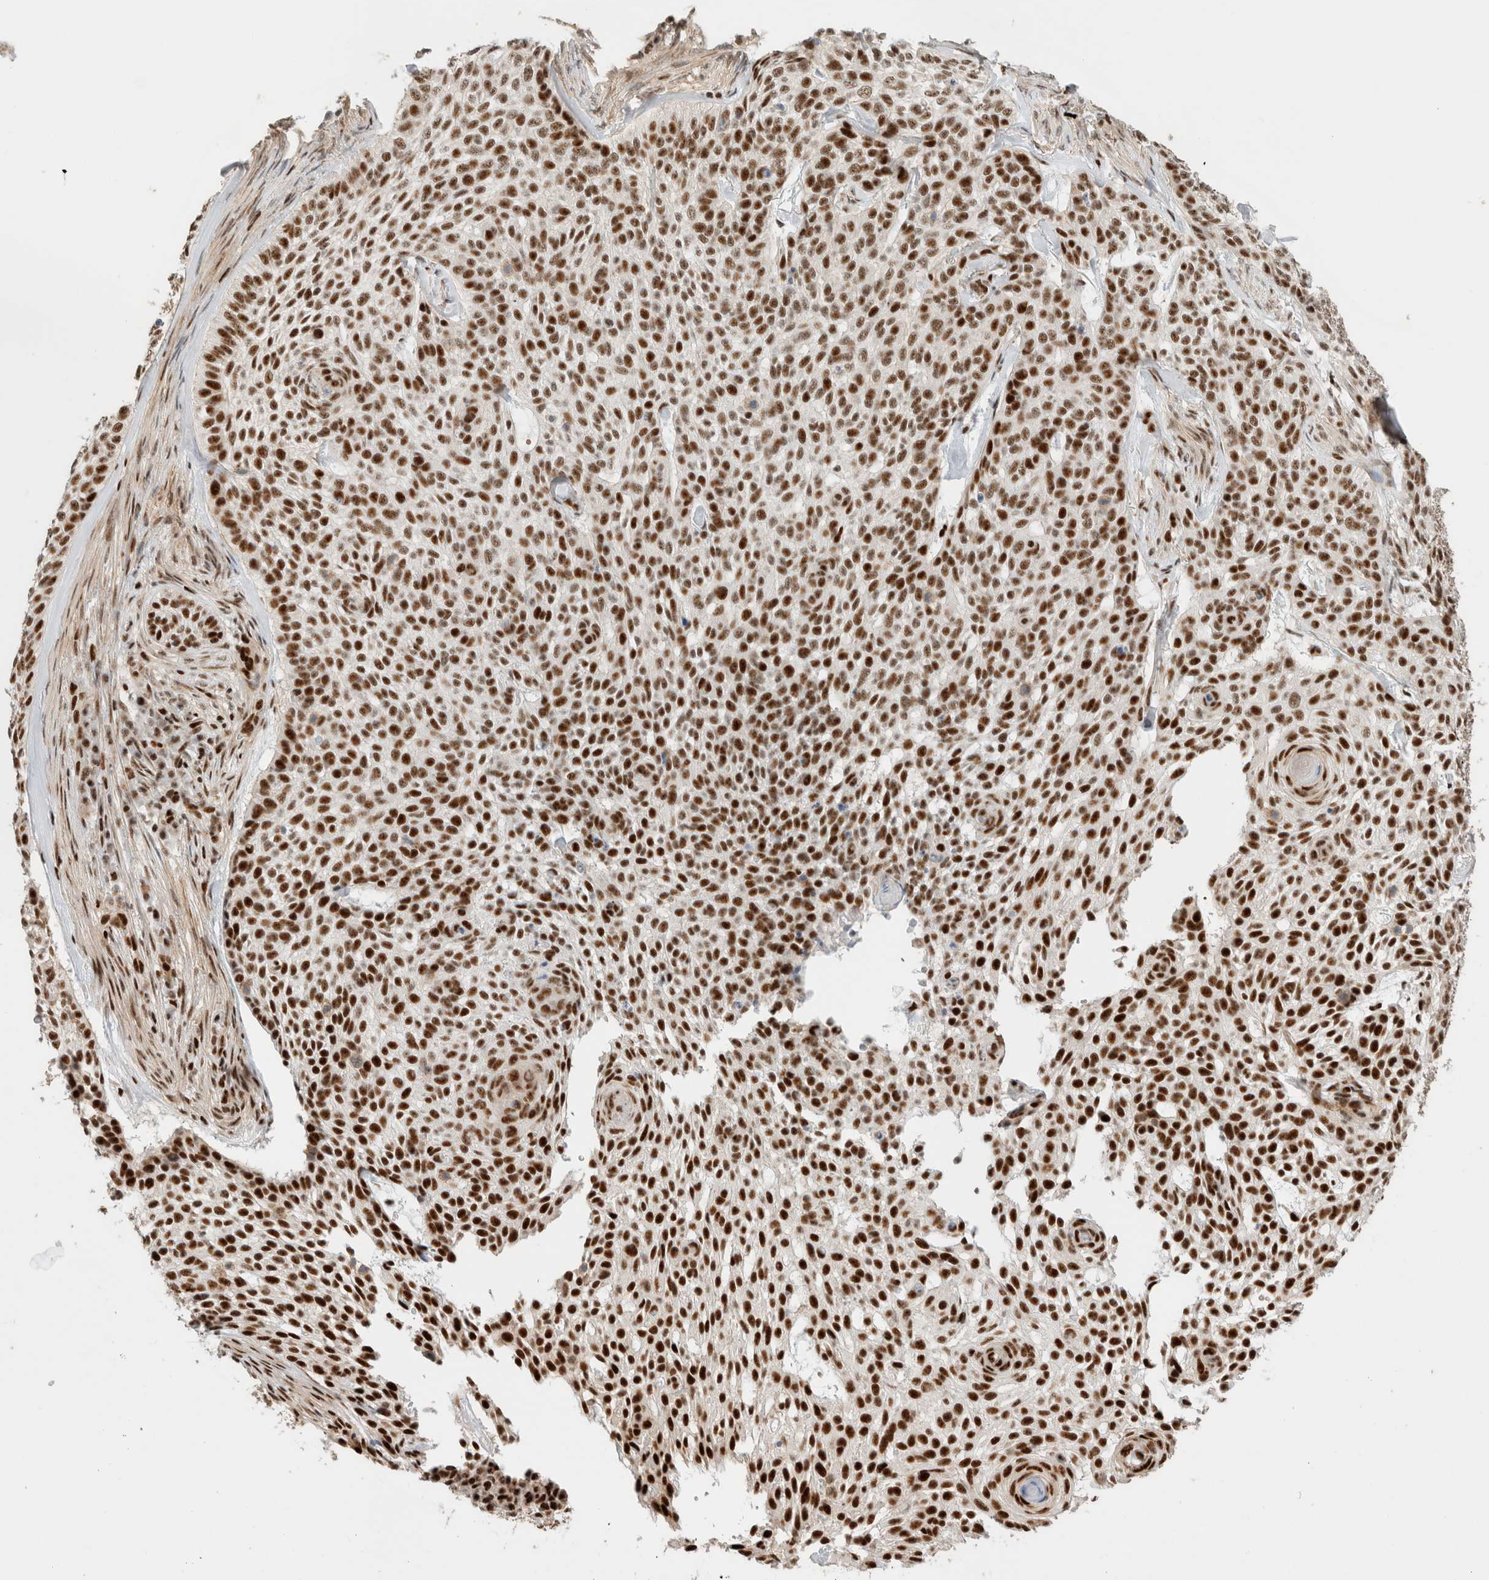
{"staining": {"intensity": "strong", "quantity": ">75%", "location": "nuclear"}, "tissue": "skin cancer", "cell_type": "Tumor cells", "image_type": "cancer", "snomed": [{"axis": "morphology", "description": "Basal cell carcinoma"}, {"axis": "topography", "description": "Skin"}], "caption": "Protein analysis of skin basal cell carcinoma tissue reveals strong nuclear expression in approximately >75% of tumor cells.", "gene": "ID3", "patient": {"sex": "female", "age": 64}}